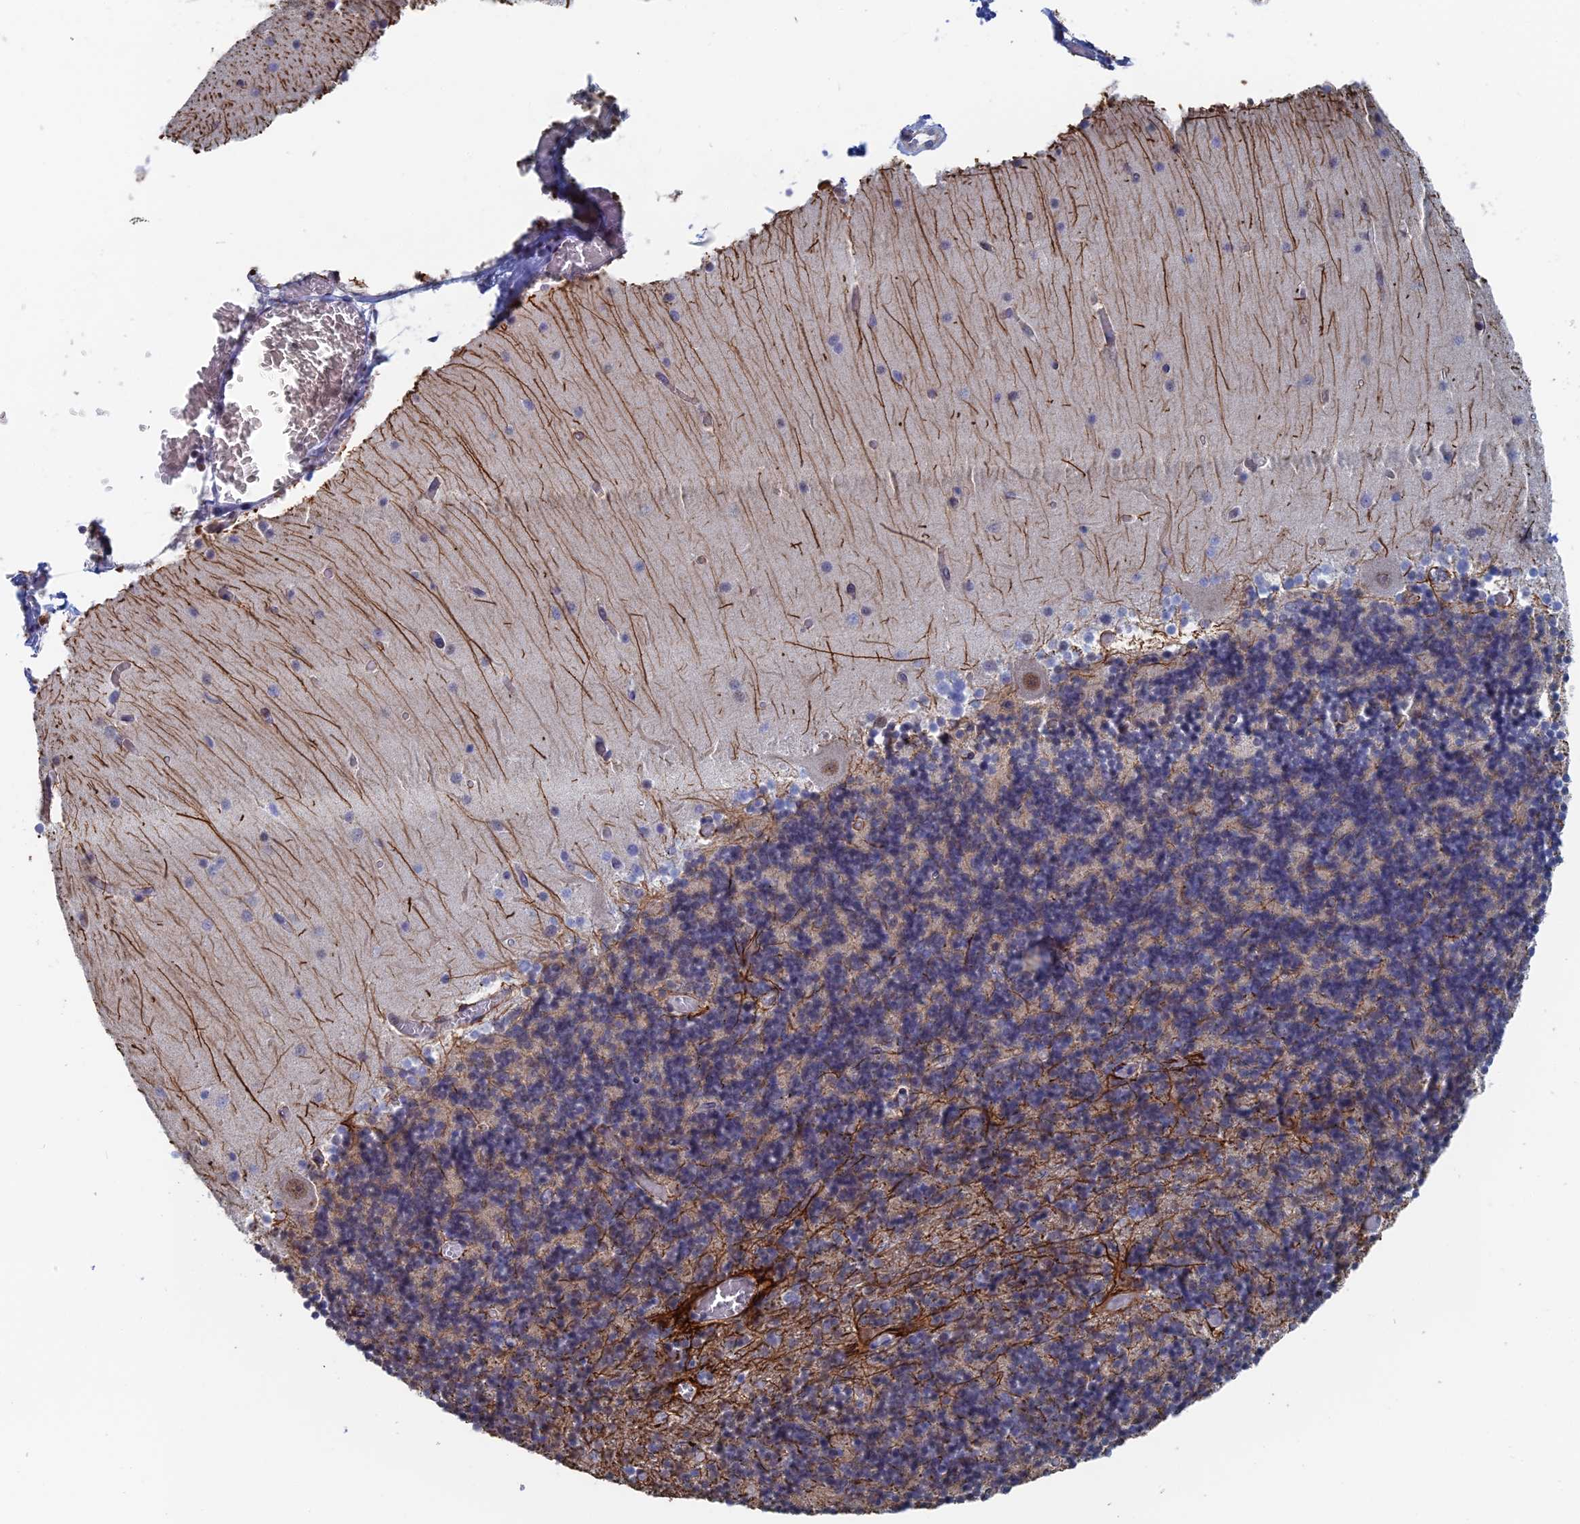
{"staining": {"intensity": "weak", "quantity": "25%-75%", "location": "cytoplasmic/membranous"}, "tissue": "cerebellum", "cell_type": "Cells in granular layer", "image_type": "normal", "snomed": [{"axis": "morphology", "description": "Normal tissue, NOS"}, {"axis": "topography", "description": "Cerebellum"}], "caption": "Immunohistochemistry (DAB (3,3'-diaminobenzidine)) staining of benign human cerebellum displays weak cytoplasmic/membranous protein positivity in approximately 25%-75% of cells in granular layer.", "gene": "GMNC", "patient": {"sex": "female", "age": 28}}